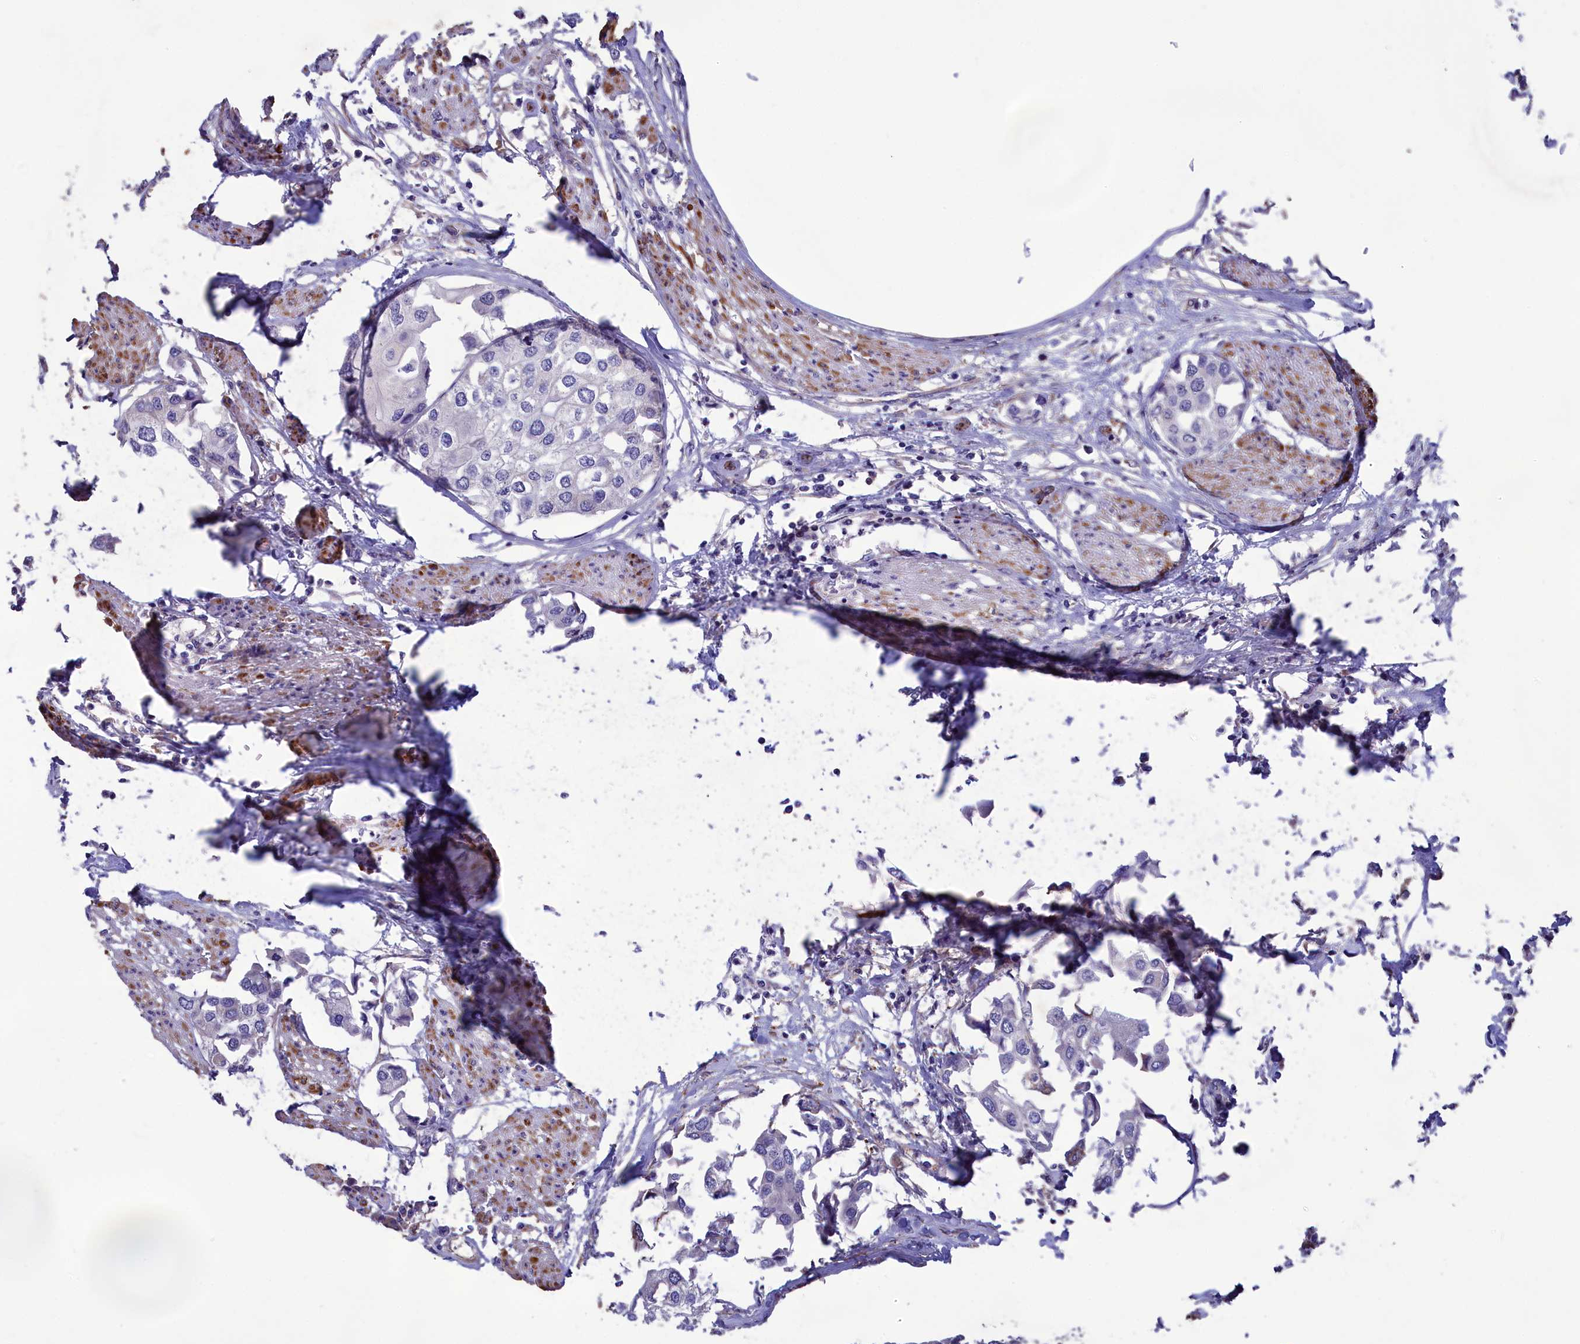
{"staining": {"intensity": "negative", "quantity": "none", "location": "none"}, "tissue": "urothelial cancer", "cell_type": "Tumor cells", "image_type": "cancer", "snomed": [{"axis": "morphology", "description": "Urothelial carcinoma, High grade"}, {"axis": "topography", "description": "Urinary bladder"}], "caption": "IHC of human urothelial cancer displays no expression in tumor cells.", "gene": "AMDHD2", "patient": {"sex": "male", "age": 64}}